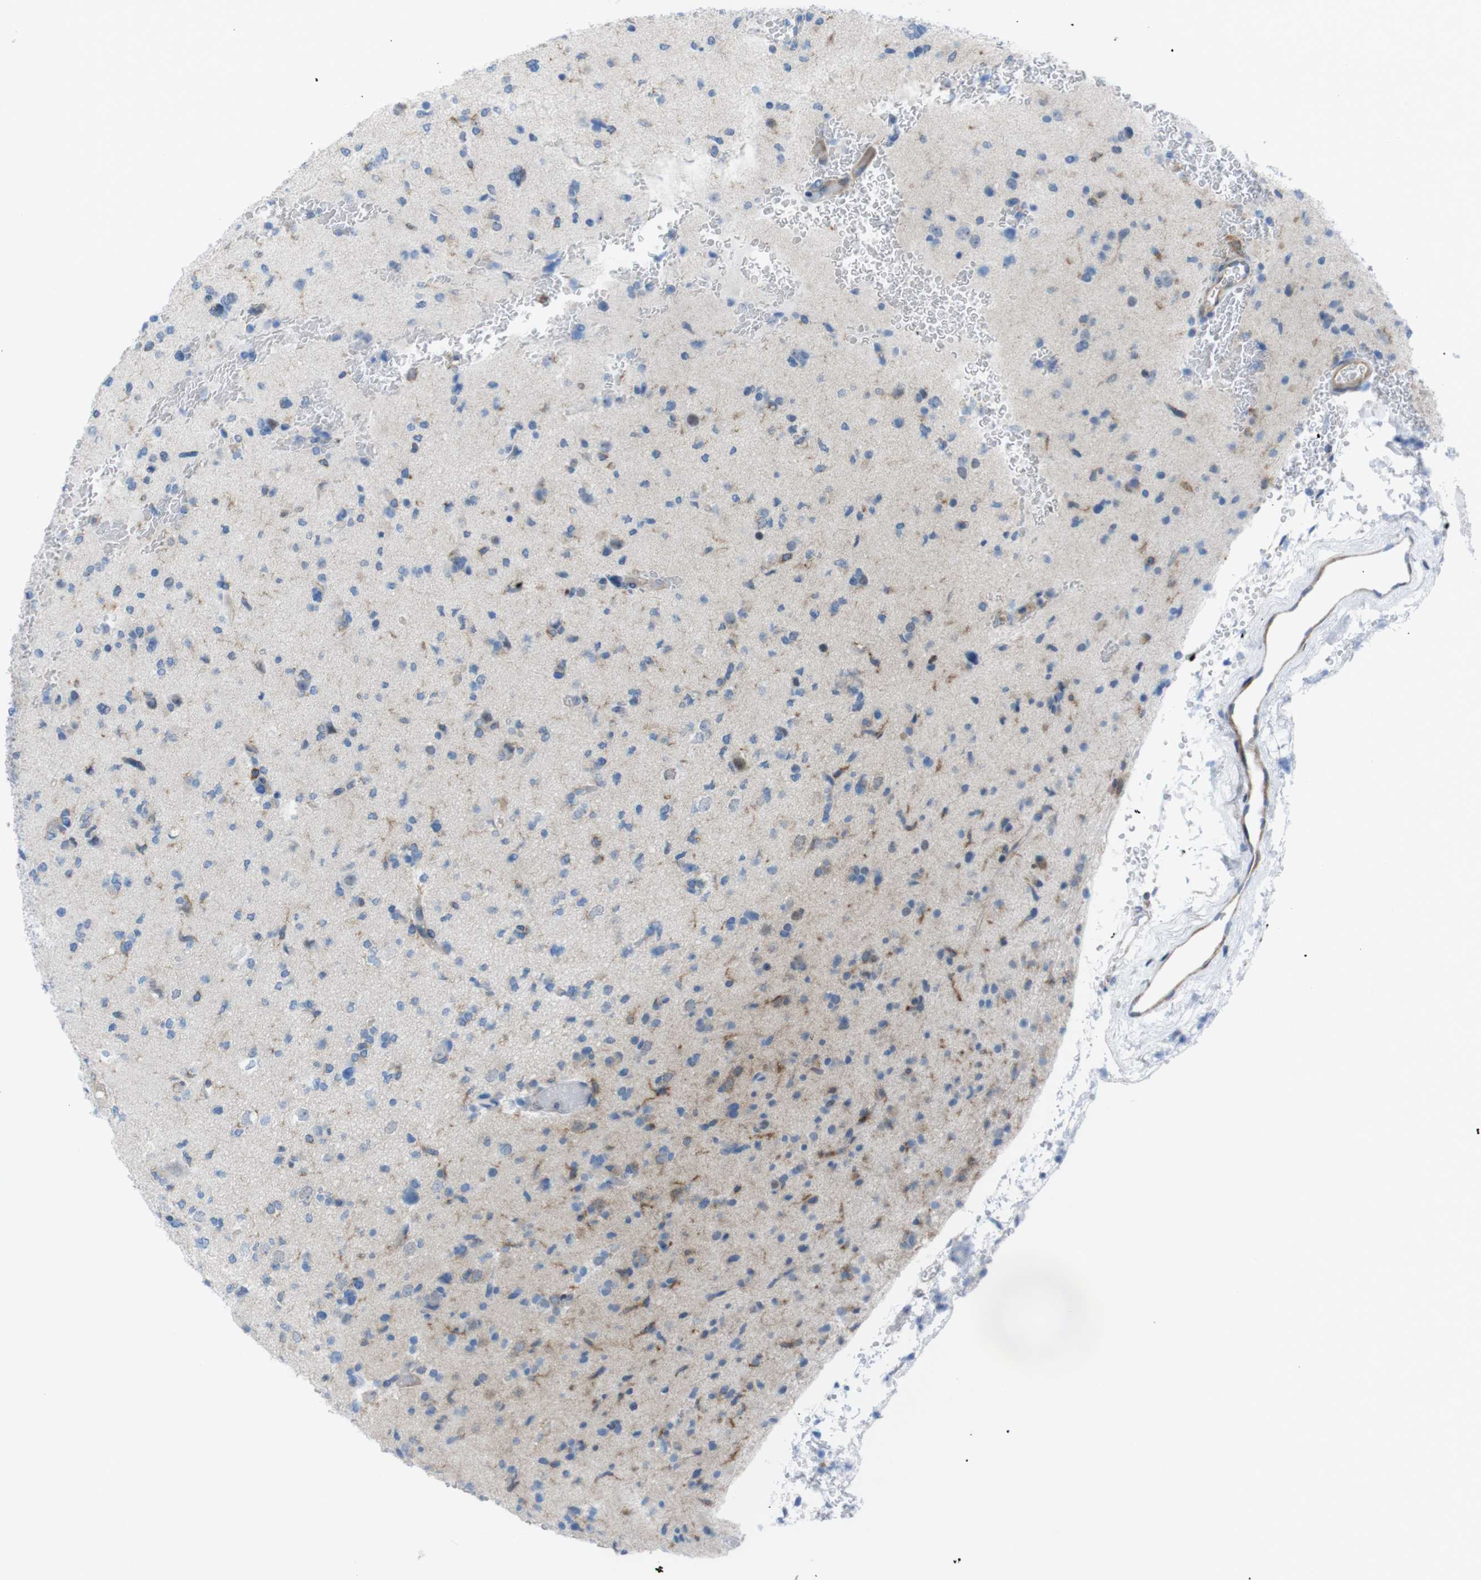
{"staining": {"intensity": "weak", "quantity": "<25%", "location": "cytoplasmic/membranous"}, "tissue": "glioma", "cell_type": "Tumor cells", "image_type": "cancer", "snomed": [{"axis": "morphology", "description": "Glioma, malignant, Low grade"}, {"axis": "topography", "description": "Brain"}], "caption": "This is an immunohistochemistry (IHC) micrograph of human malignant low-grade glioma. There is no positivity in tumor cells.", "gene": "DIAPH2", "patient": {"sex": "female", "age": 22}}